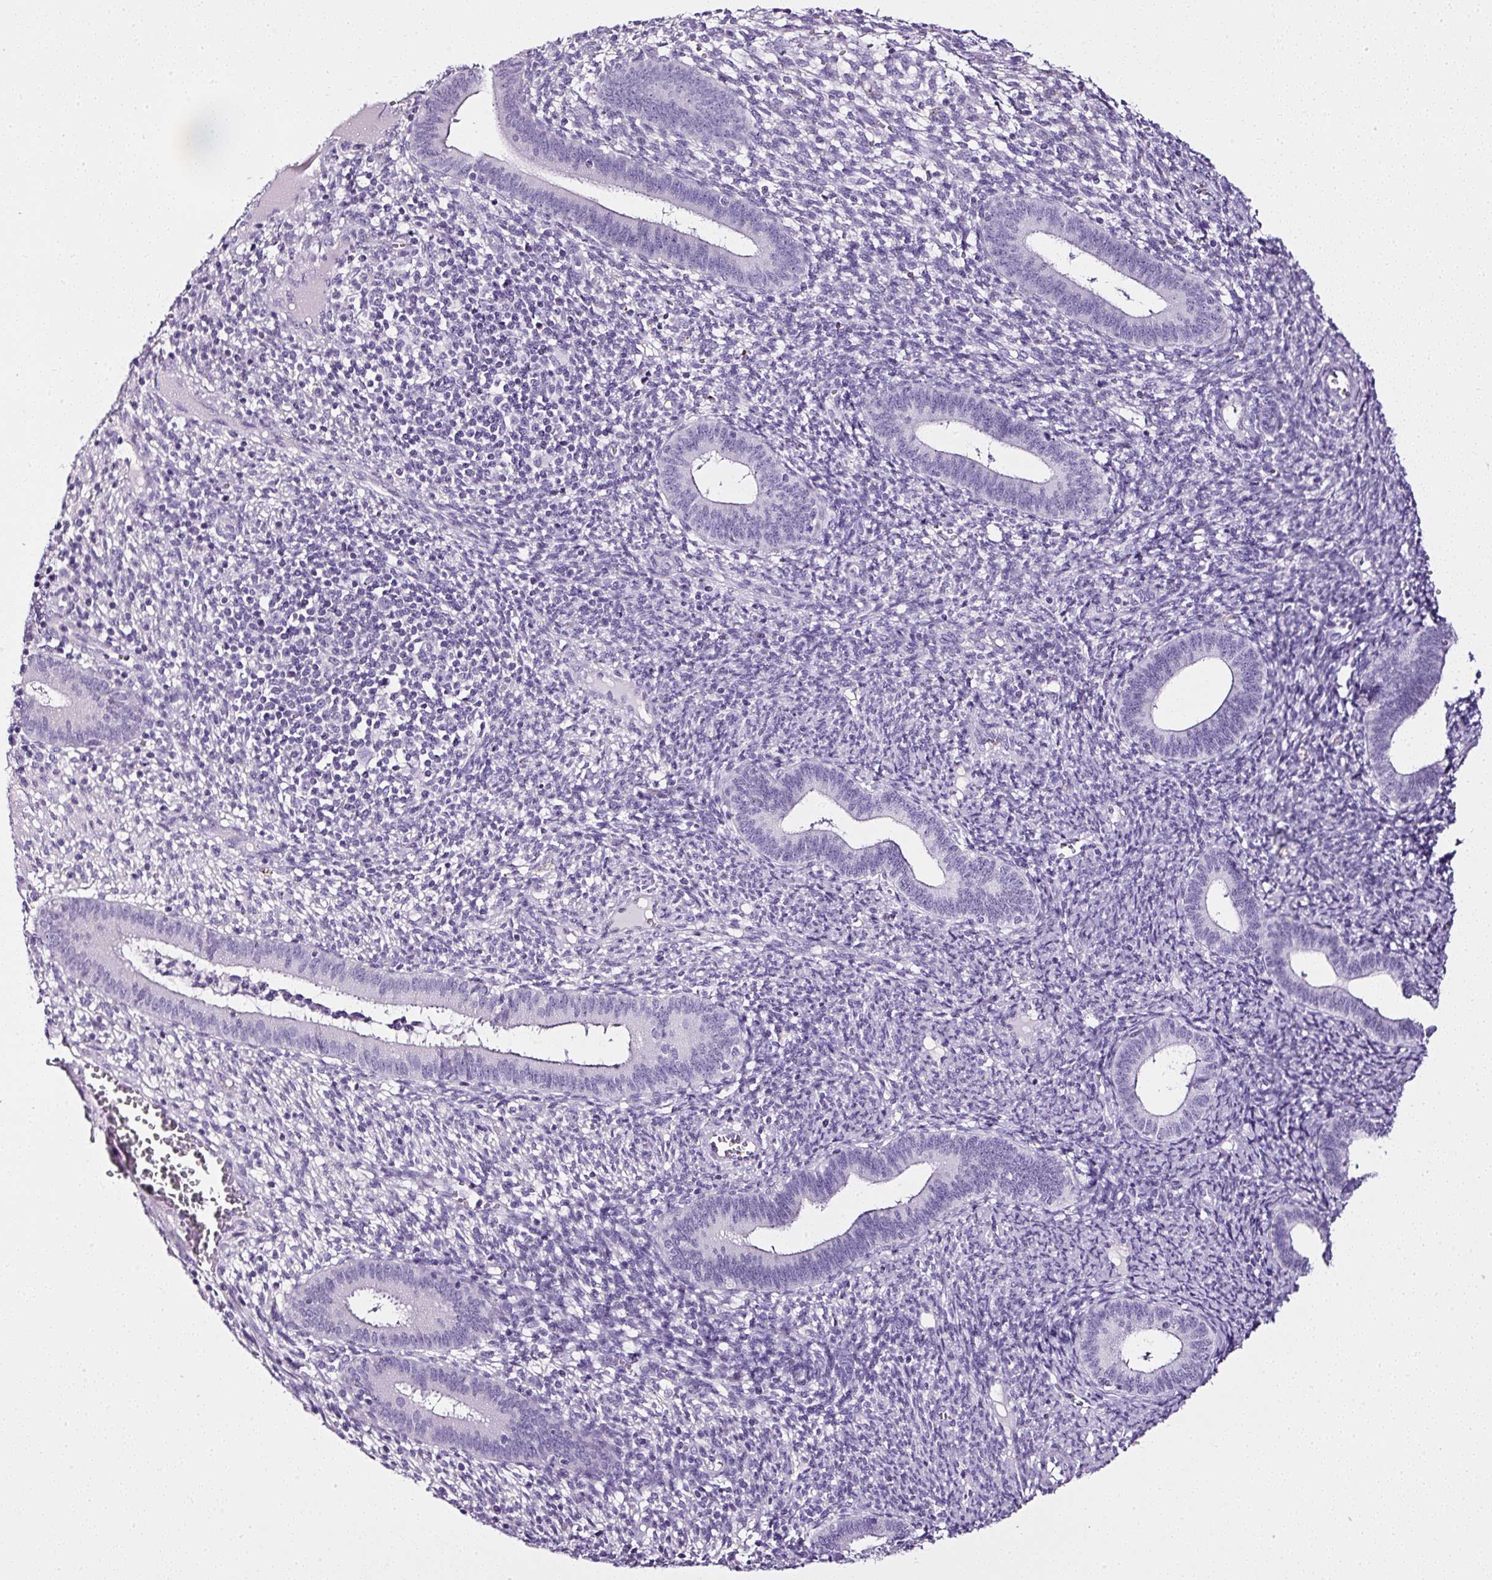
{"staining": {"intensity": "negative", "quantity": "none", "location": "none"}, "tissue": "endometrium", "cell_type": "Cells in endometrial stroma", "image_type": "normal", "snomed": [{"axis": "morphology", "description": "Normal tissue, NOS"}, {"axis": "topography", "description": "Endometrium"}], "caption": "IHC of unremarkable human endometrium exhibits no positivity in cells in endometrial stroma.", "gene": "ATP2A1", "patient": {"sex": "female", "age": 41}}